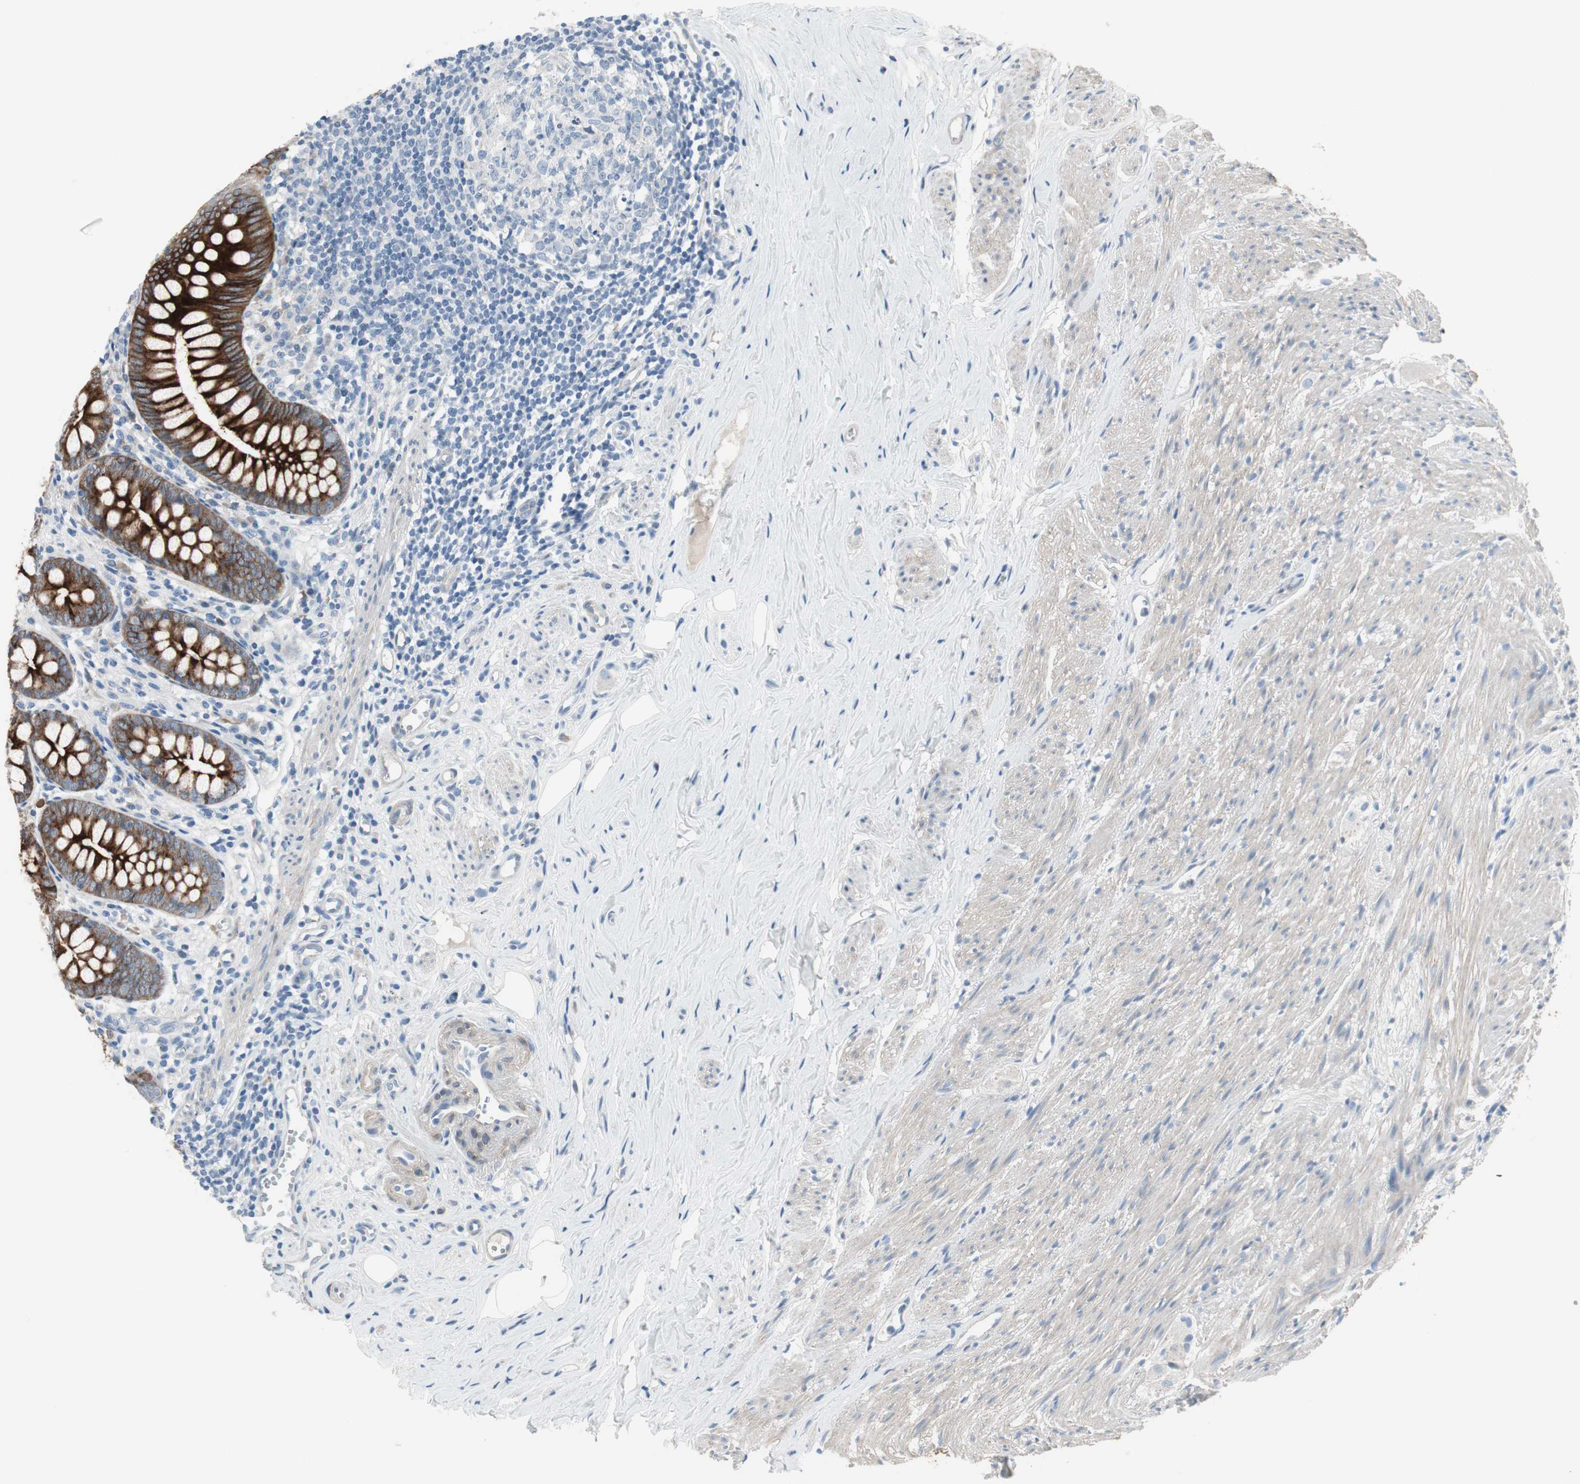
{"staining": {"intensity": "strong", "quantity": ">75%", "location": "cytoplasmic/membranous"}, "tissue": "appendix", "cell_type": "Glandular cells", "image_type": "normal", "snomed": [{"axis": "morphology", "description": "Normal tissue, NOS"}, {"axis": "topography", "description": "Appendix"}], "caption": "A high amount of strong cytoplasmic/membranous positivity is seen in approximately >75% of glandular cells in normal appendix. The staining was performed using DAB to visualize the protein expression in brown, while the nuclei were stained in blue with hematoxylin (Magnification: 20x).", "gene": "PIGR", "patient": {"sex": "female", "age": 77}}